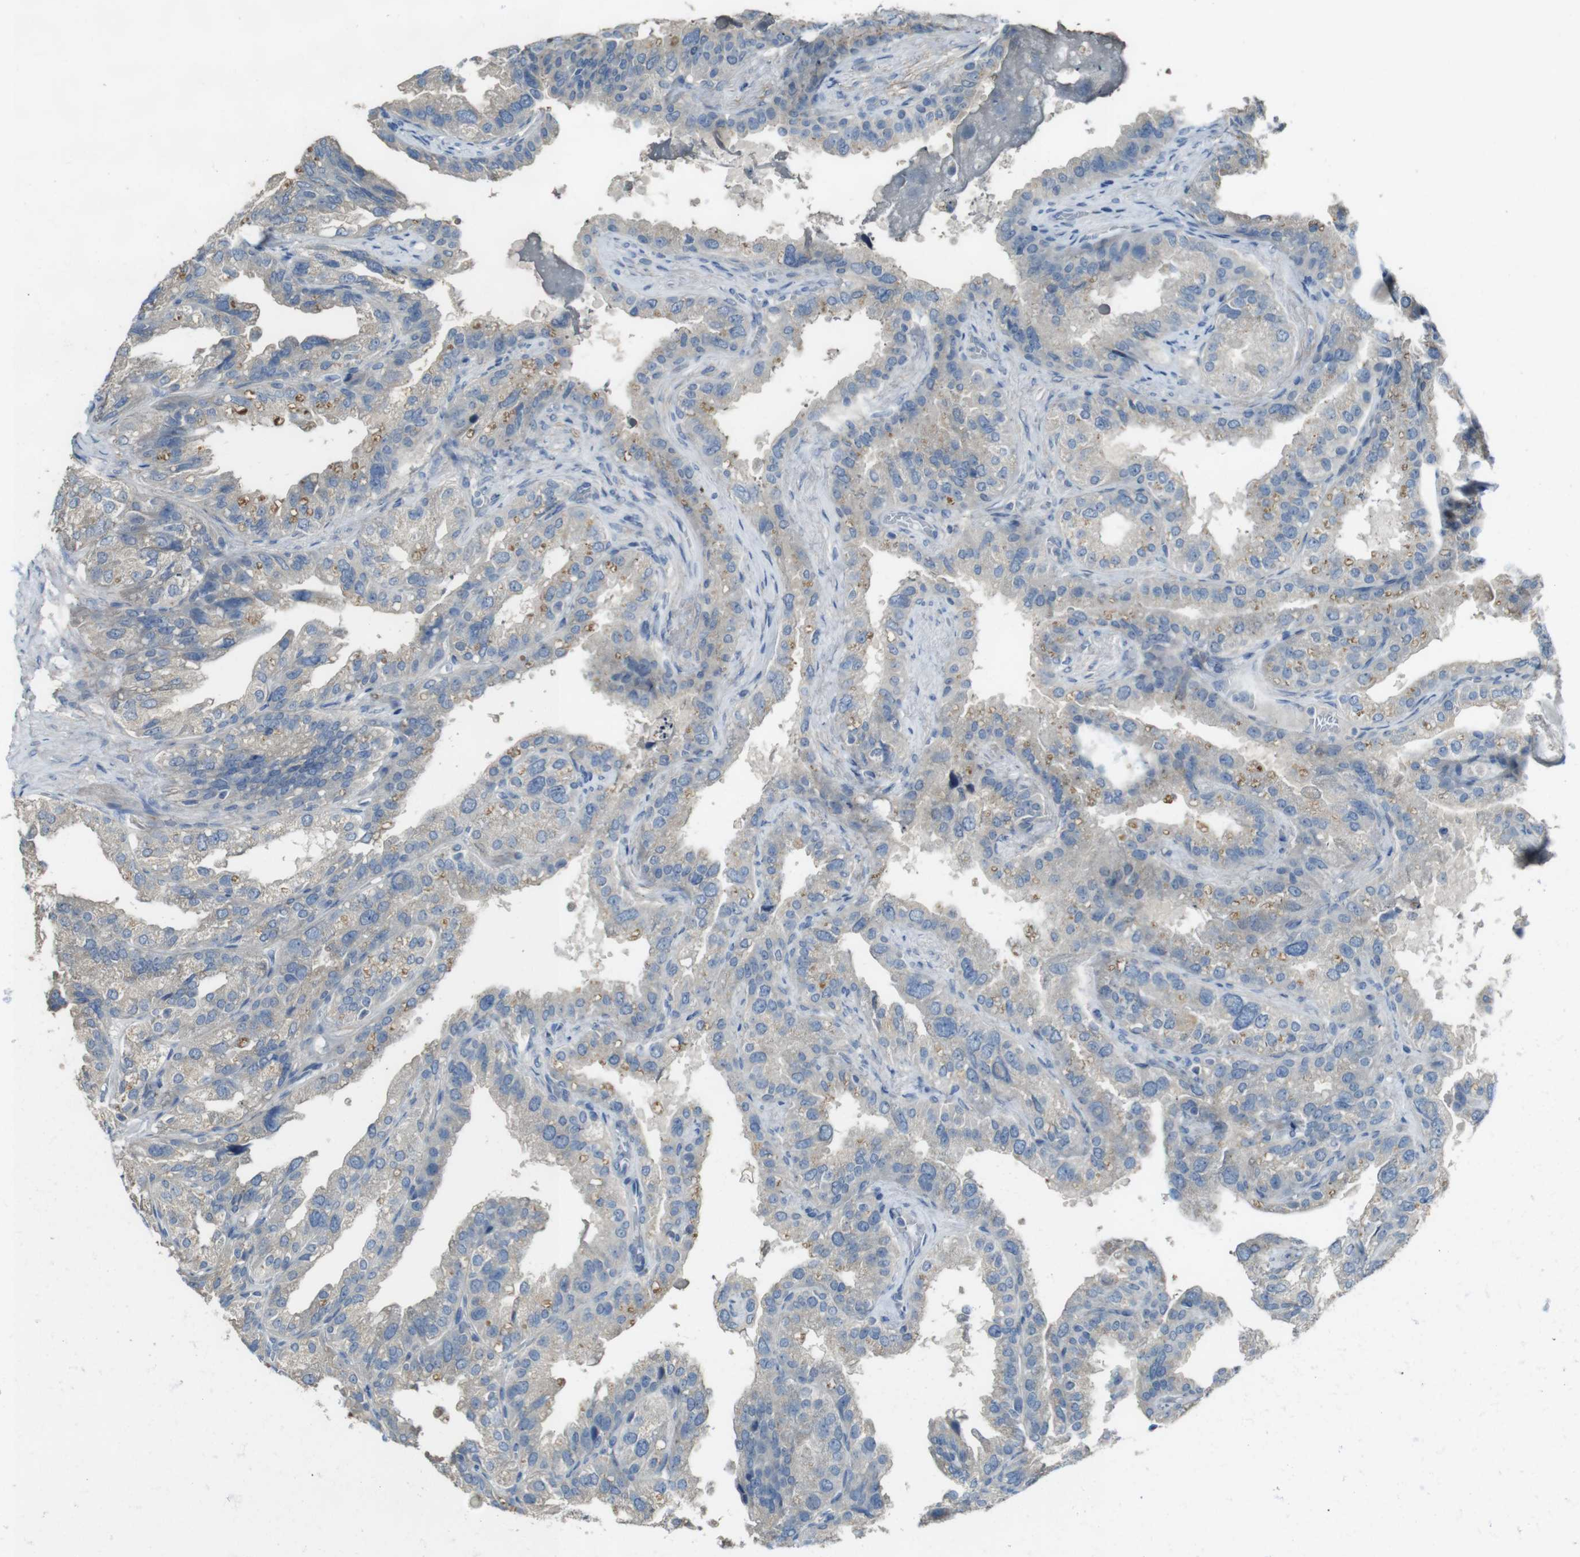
{"staining": {"intensity": "moderate", "quantity": "<25%", "location": "cytoplasmic/membranous"}, "tissue": "seminal vesicle", "cell_type": "Glandular cells", "image_type": "normal", "snomed": [{"axis": "morphology", "description": "Normal tissue, NOS"}, {"axis": "topography", "description": "Seminal veicle"}], "caption": "This micrograph reveals immunohistochemistry (IHC) staining of unremarkable human seminal vesicle, with low moderate cytoplasmic/membranous expression in approximately <25% of glandular cells.", "gene": "ENTPD7", "patient": {"sex": "male", "age": 68}}